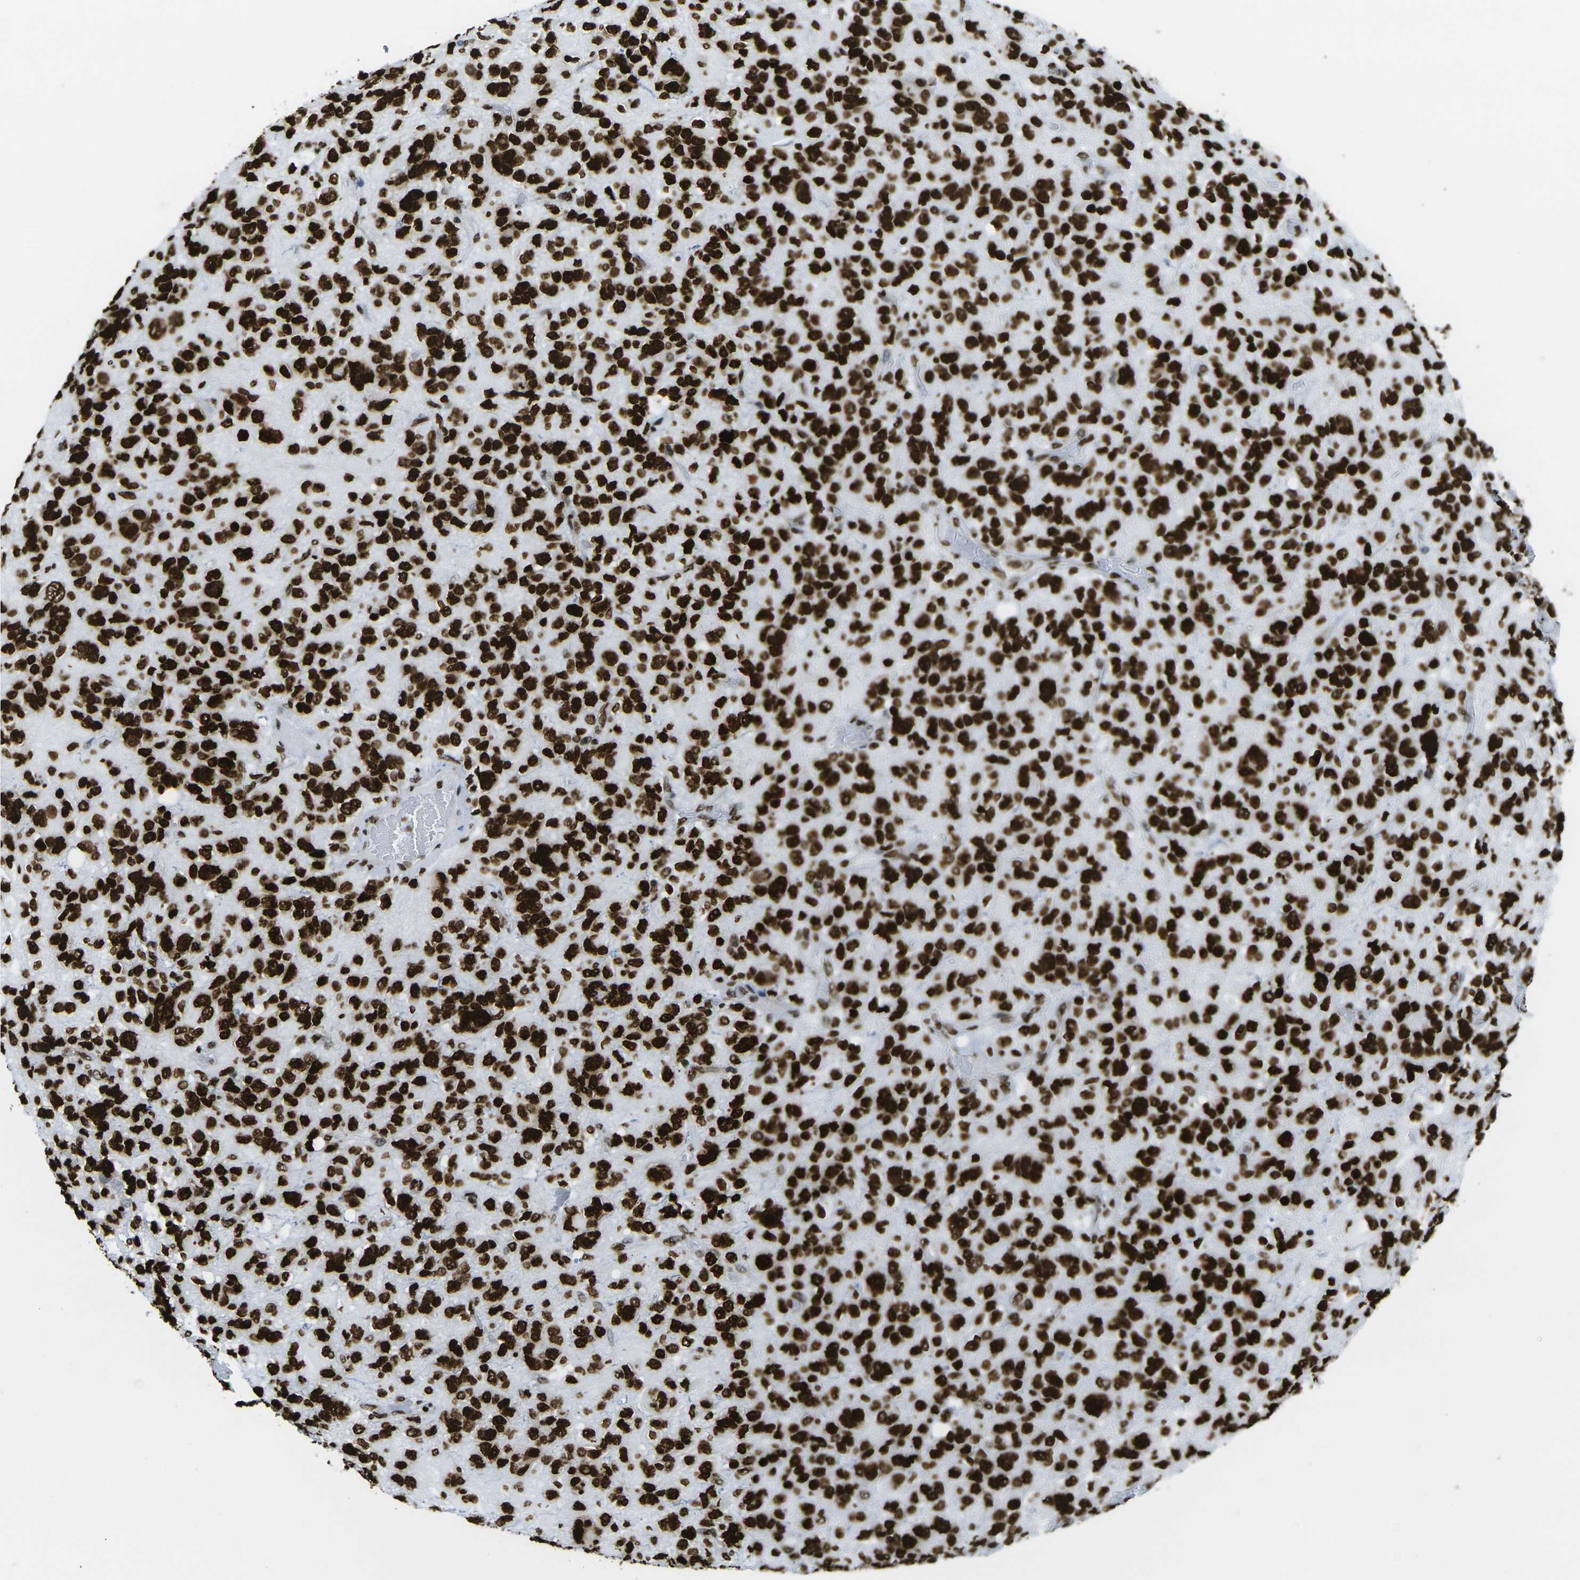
{"staining": {"intensity": "strong", "quantity": ">75%", "location": "nuclear"}, "tissue": "glioma", "cell_type": "Tumor cells", "image_type": "cancer", "snomed": [{"axis": "morphology", "description": "Glioma, malignant, High grade"}, {"axis": "topography", "description": "Brain"}], "caption": "Brown immunohistochemical staining in glioma reveals strong nuclear expression in approximately >75% of tumor cells. Nuclei are stained in blue.", "gene": "H2AX", "patient": {"sex": "male", "age": 48}}